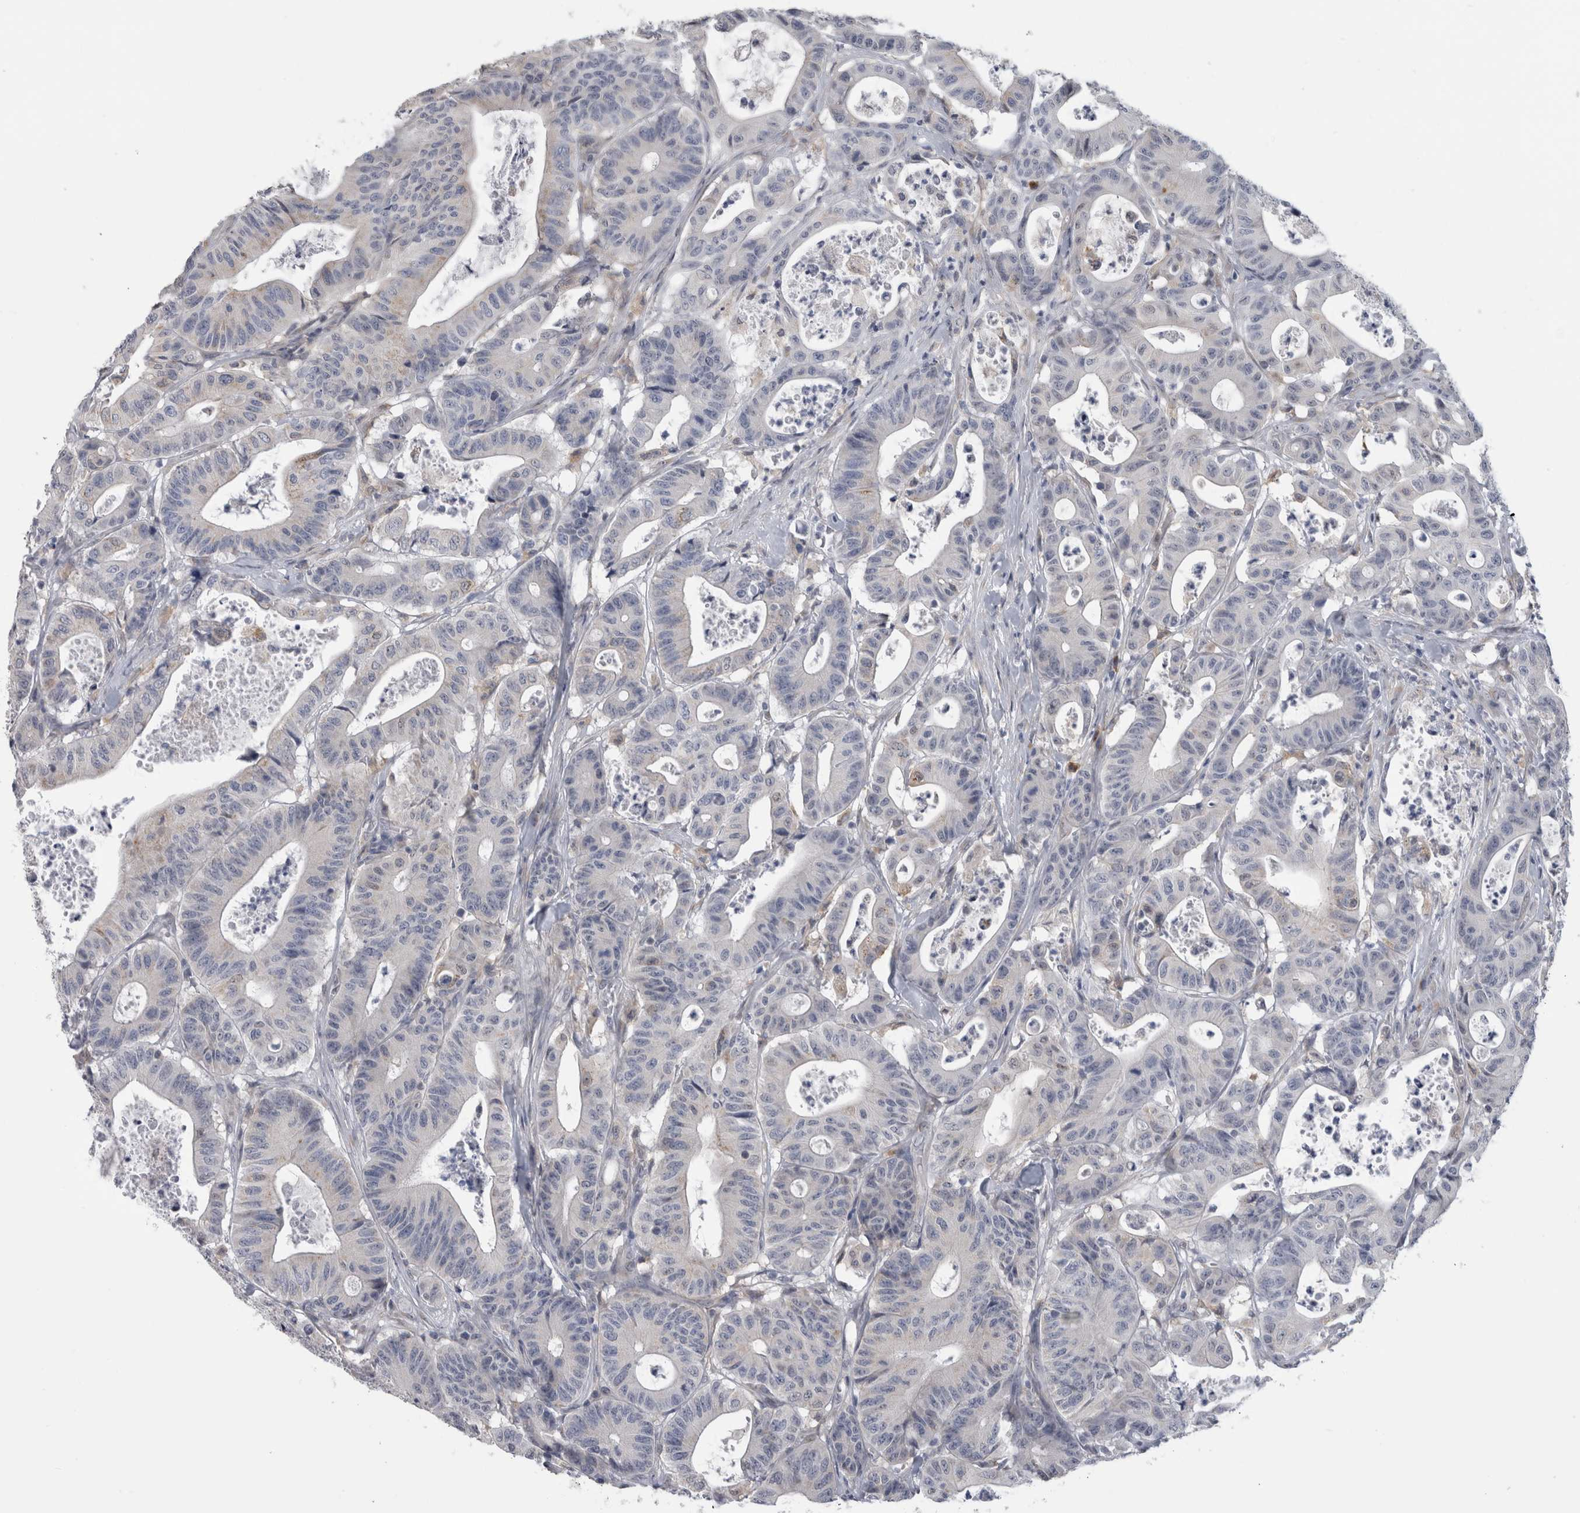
{"staining": {"intensity": "negative", "quantity": "none", "location": "none"}, "tissue": "colorectal cancer", "cell_type": "Tumor cells", "image_type": "cancer", "snomed": [{"axis": "morphology", "description": "Adenocarcinoma, NOS"}, {"axis": "topography", "description": "Colon"}], "caption": "Immunohistochemical staining of colorectal cancer demonstrates no significant expression in tumor cells.", "gene": "TMEM242", "patient": {"sex": "female", "age": 84}}